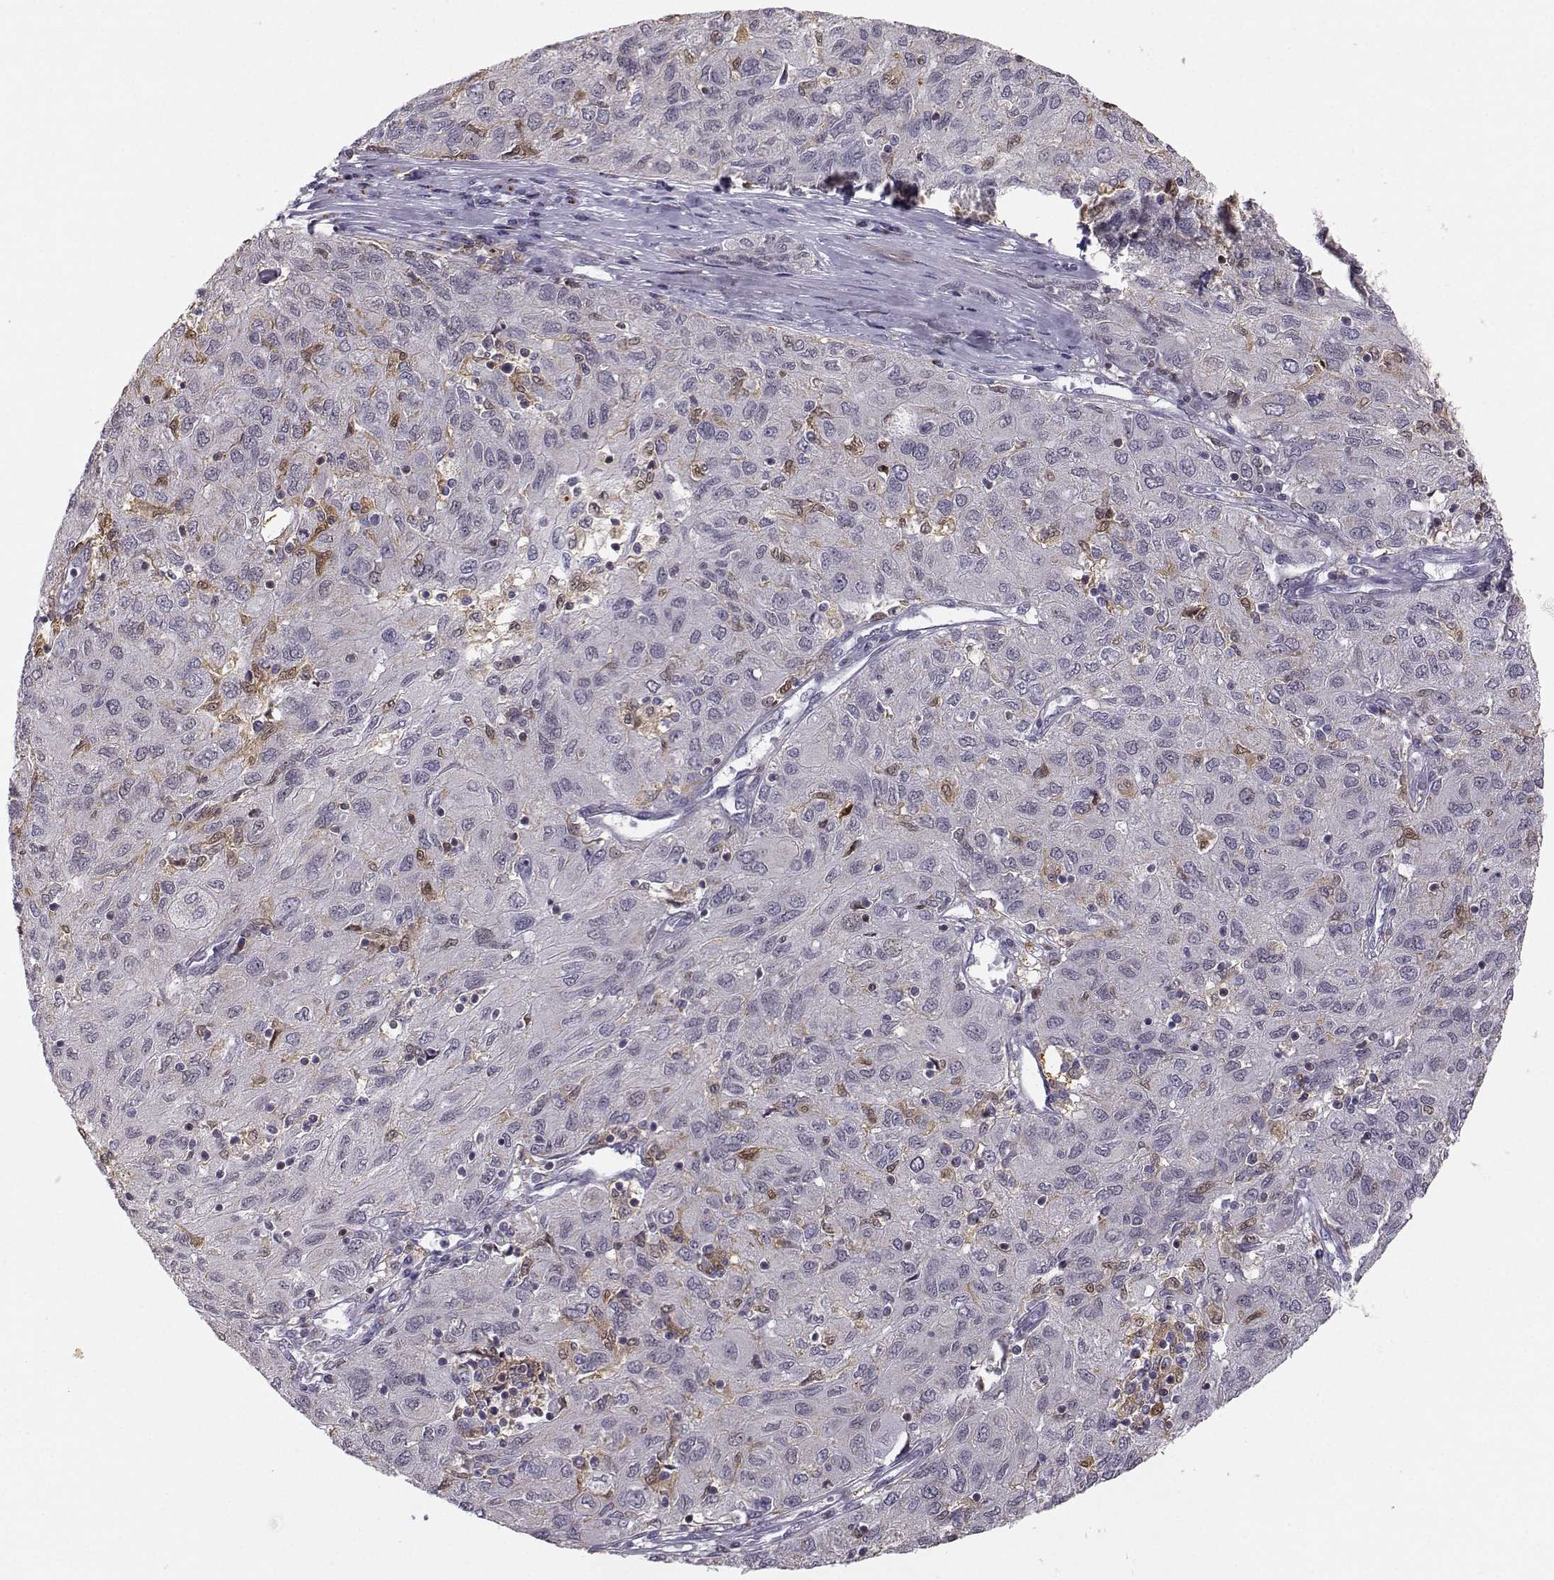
{"staining": {"intensity": "moderate", "quantity": "<25%", "location": "cytoplasmic/membranous"}, "tissue": "ovarian cancer", "cell_type": "Tumor cells", "image_type": "cancer", "snomed": [{"axis": "morphology", "description": "Carcinoma, endometroid"}, {"axis": "topography", "description": "Ovary"}], "caption": "Moderate cytoplasmic/membranous protein expression is present in approximately <25% of tumor cells in ovarian endometroid carcinoma. Using DAB (3,3'-diaminobenzidine) (brown) and hematoxylin (blue) stains, captured at high magnification using brightfield microscopy.", "gene": "HTR7", "patient": {"sex": "female", "age": 50}}